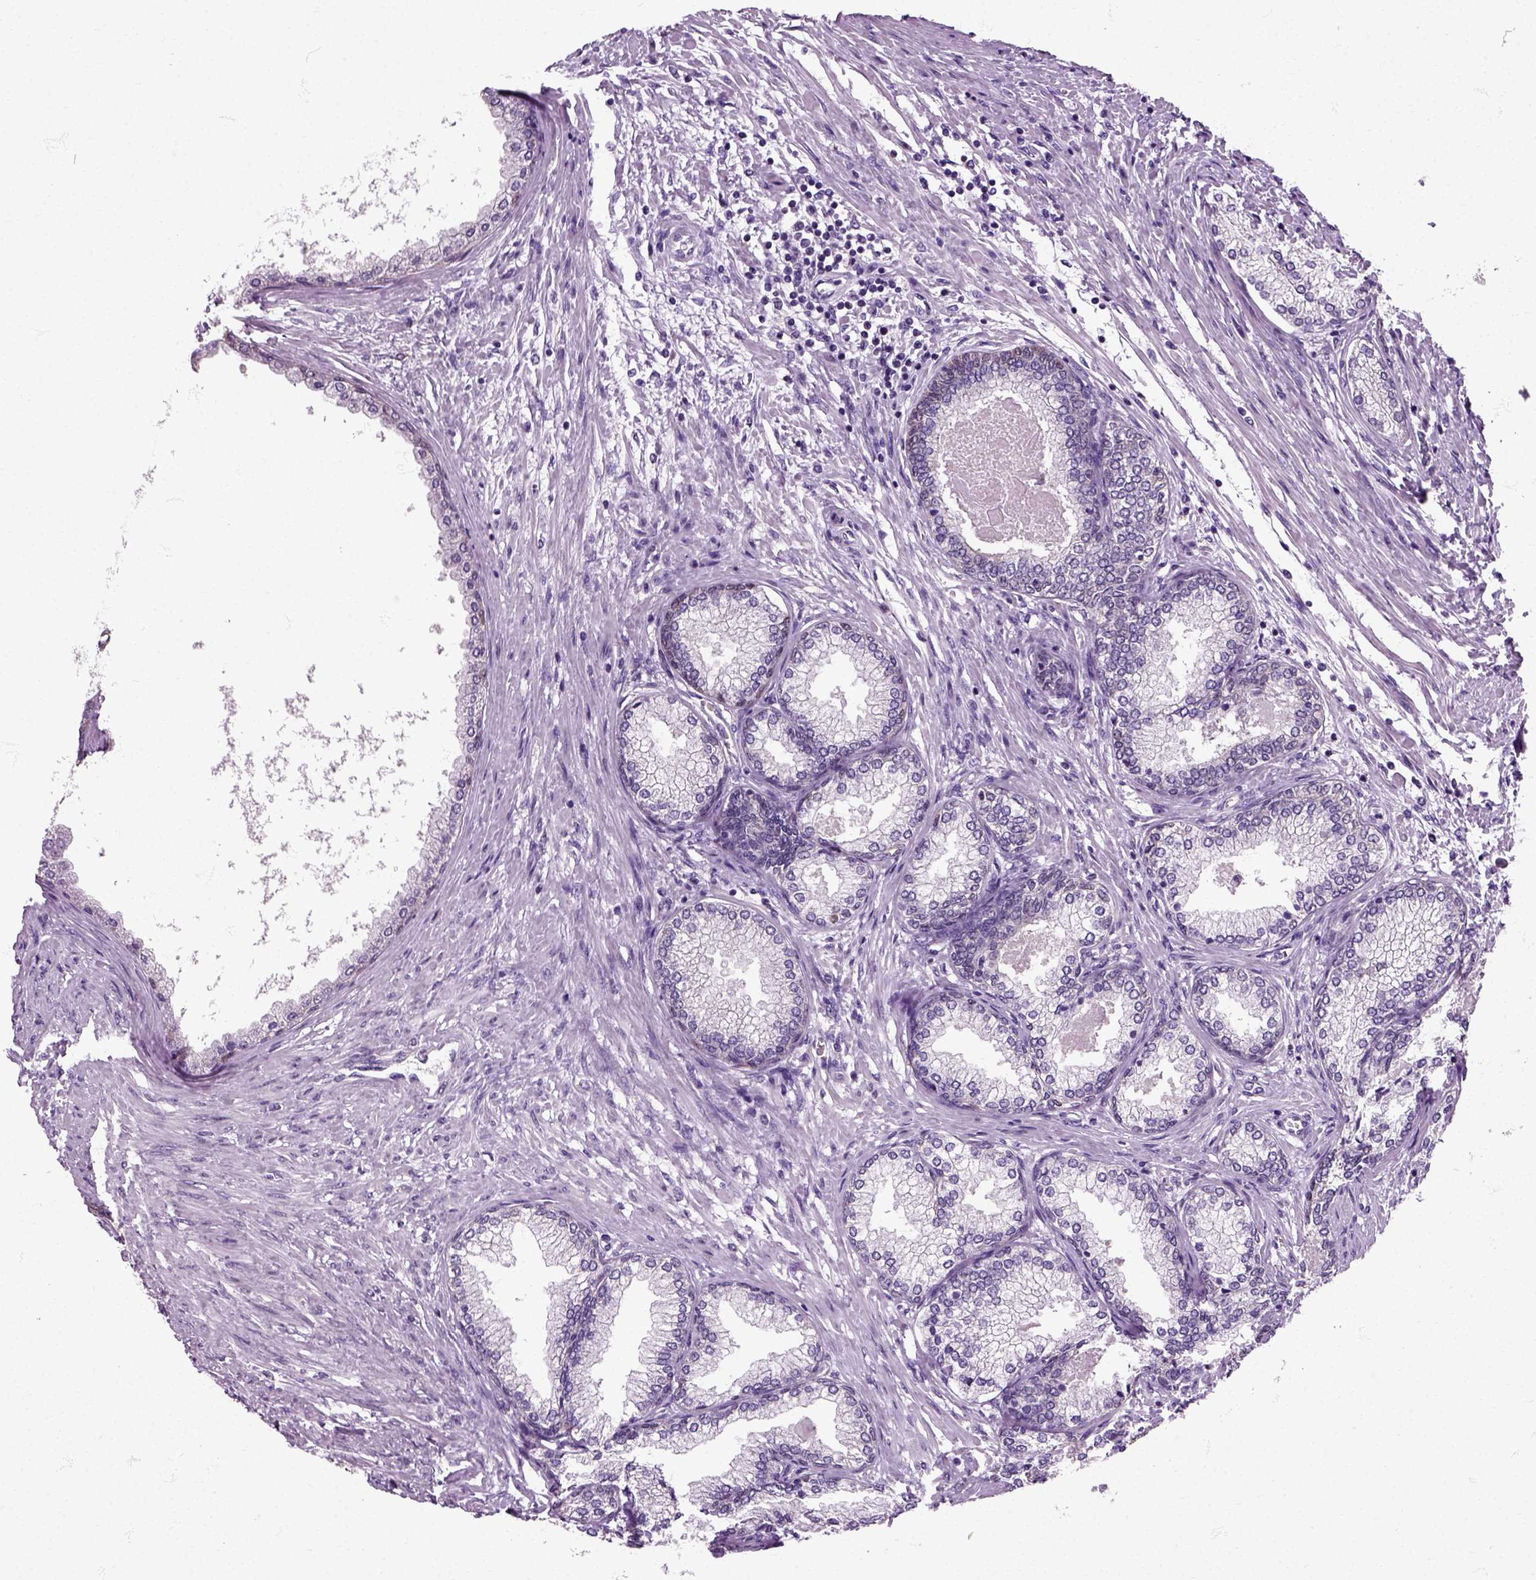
{"staining": {"intensity": "negative", "quantity": "none", "location": "none"}, "tissue": "prostate", "cell_type": "Glandular cells", "image_type": "normal", "snomed": [{"axis": "morphology", "description": "Normal tissue, NOS"}, {"axis": "topography", "description": "Prostate"}], "caption": "IHC micrograph of normal prostate: prostate stained with DAB (3,3'-diaminobenzidine) exhibits no significant protein expression in glandular cells.", "gene": "HSPA2", "patient": {"sex": "male", "age": 72}}